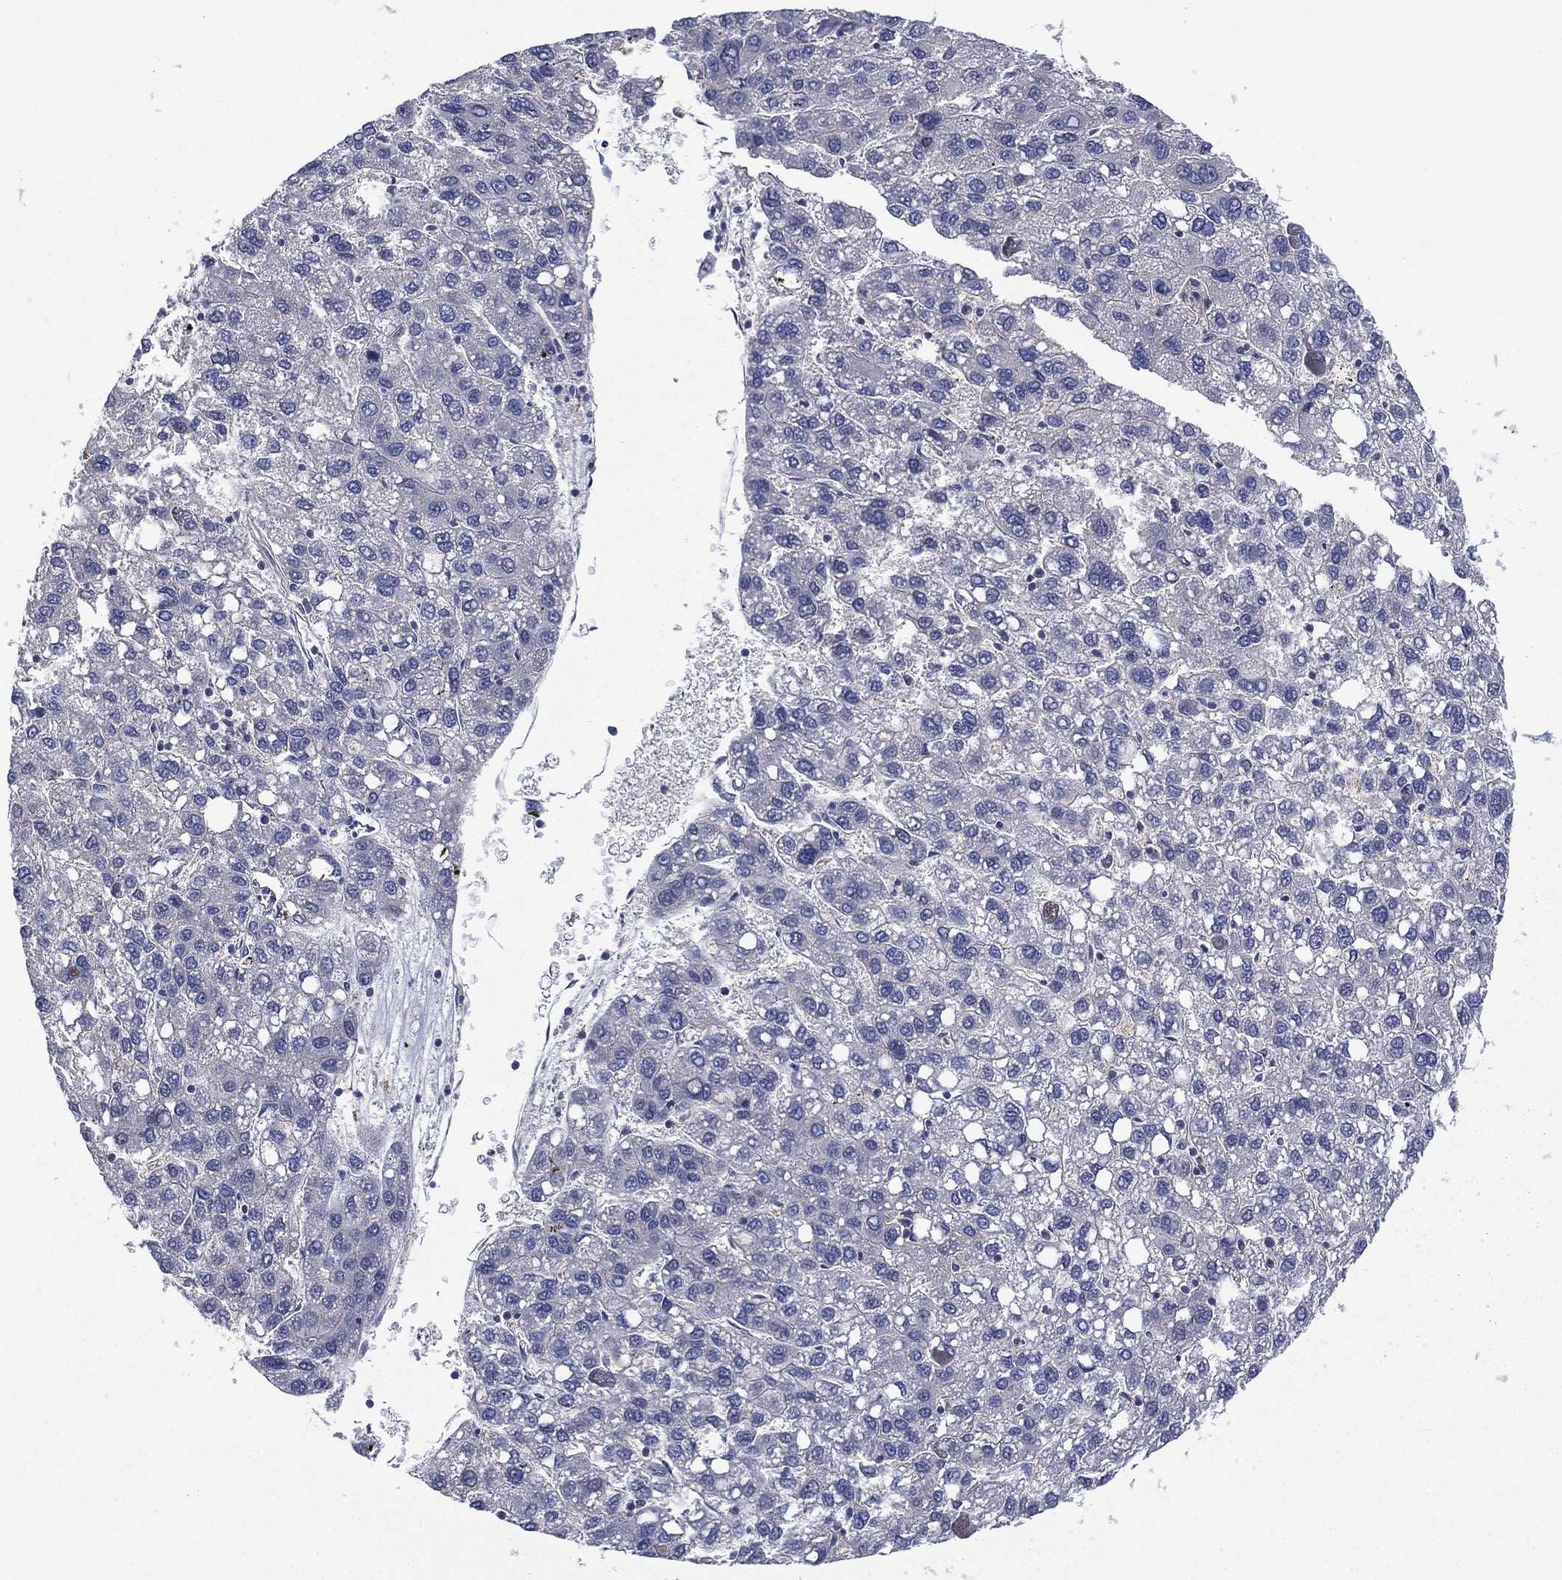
{"staining": {"intensity": "negative", "quantity": "none", "location": "none"}, "tissue": "liver cancer", "cell_type": "Tumor cells", "image_type": "cancer", "snomed": [{"axis": "morphology", "description": "Carcinoma, Hepatocellular, NOS"}, {"axis": "topography", "description": "Liver"}], "caption": "Immunohistochemistry (IHC) photomicrograph of neoplastic tissue: human liver cancer (hepatocellular carcinoma) stained with DAB exhibits no significant protein staining in tumor cells.", "gene": "MPP7", "patient": {"sex": "female", "age": 82}}